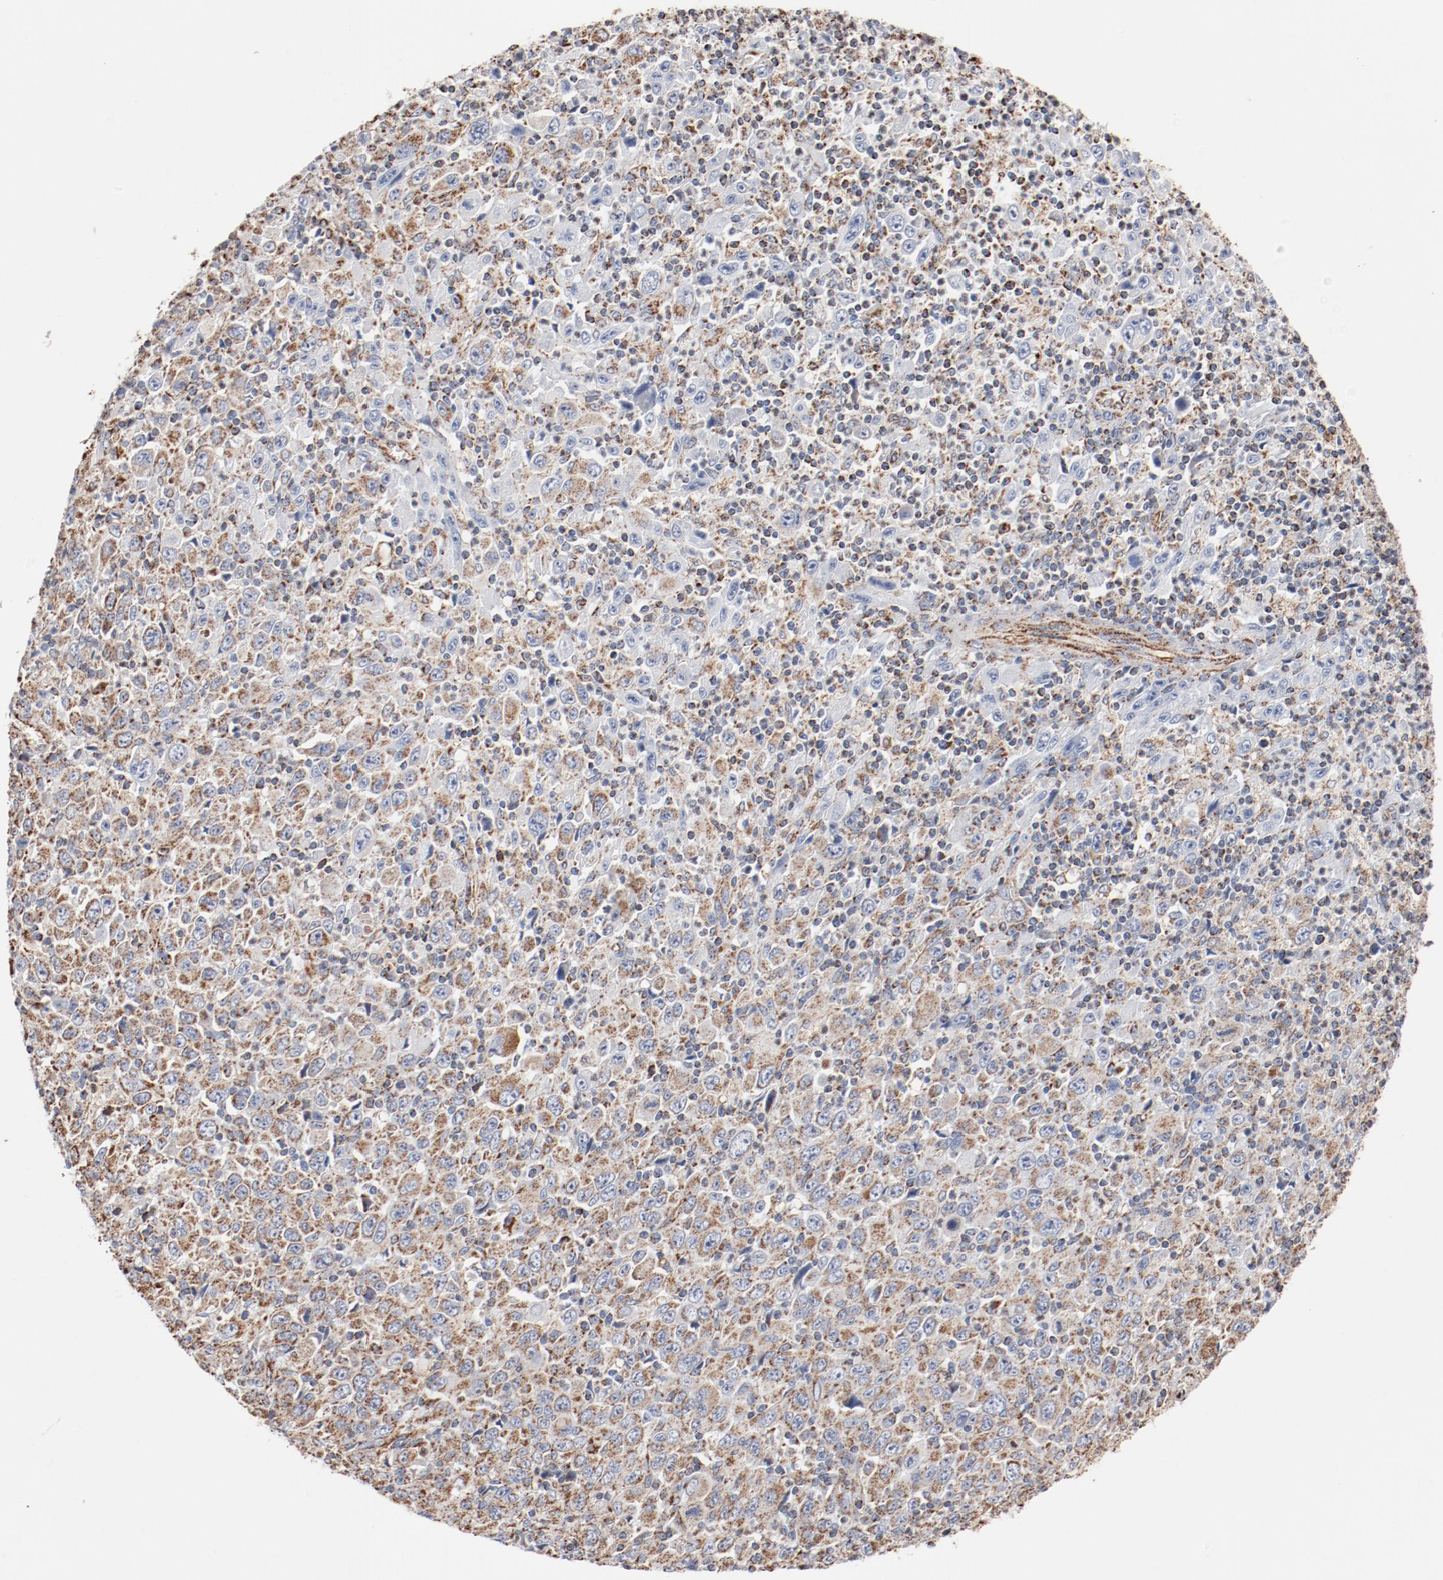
{"staining": {"intensity": "moderate", "quantity": ">75%", "location": "cytoplasmic/membranous"}, "tissue": "melanoma", "cell_type": "Tumor cells", "image_type": "cancer", "snomed": [{"axis": "morphology", "description": "Malignant melanoma, Metastatic site"}, {"axis": "topography", "description": "Skin"}], "caption": "Immunohistochemical staining of malignant melanoma (metastatic site) demonstrates medium levels of moderate cytoplasmic/membranous expression in about >75% of tumor cells.", "gene": "NDUFS4", "patient": {"sex": "female", "age": 56}}